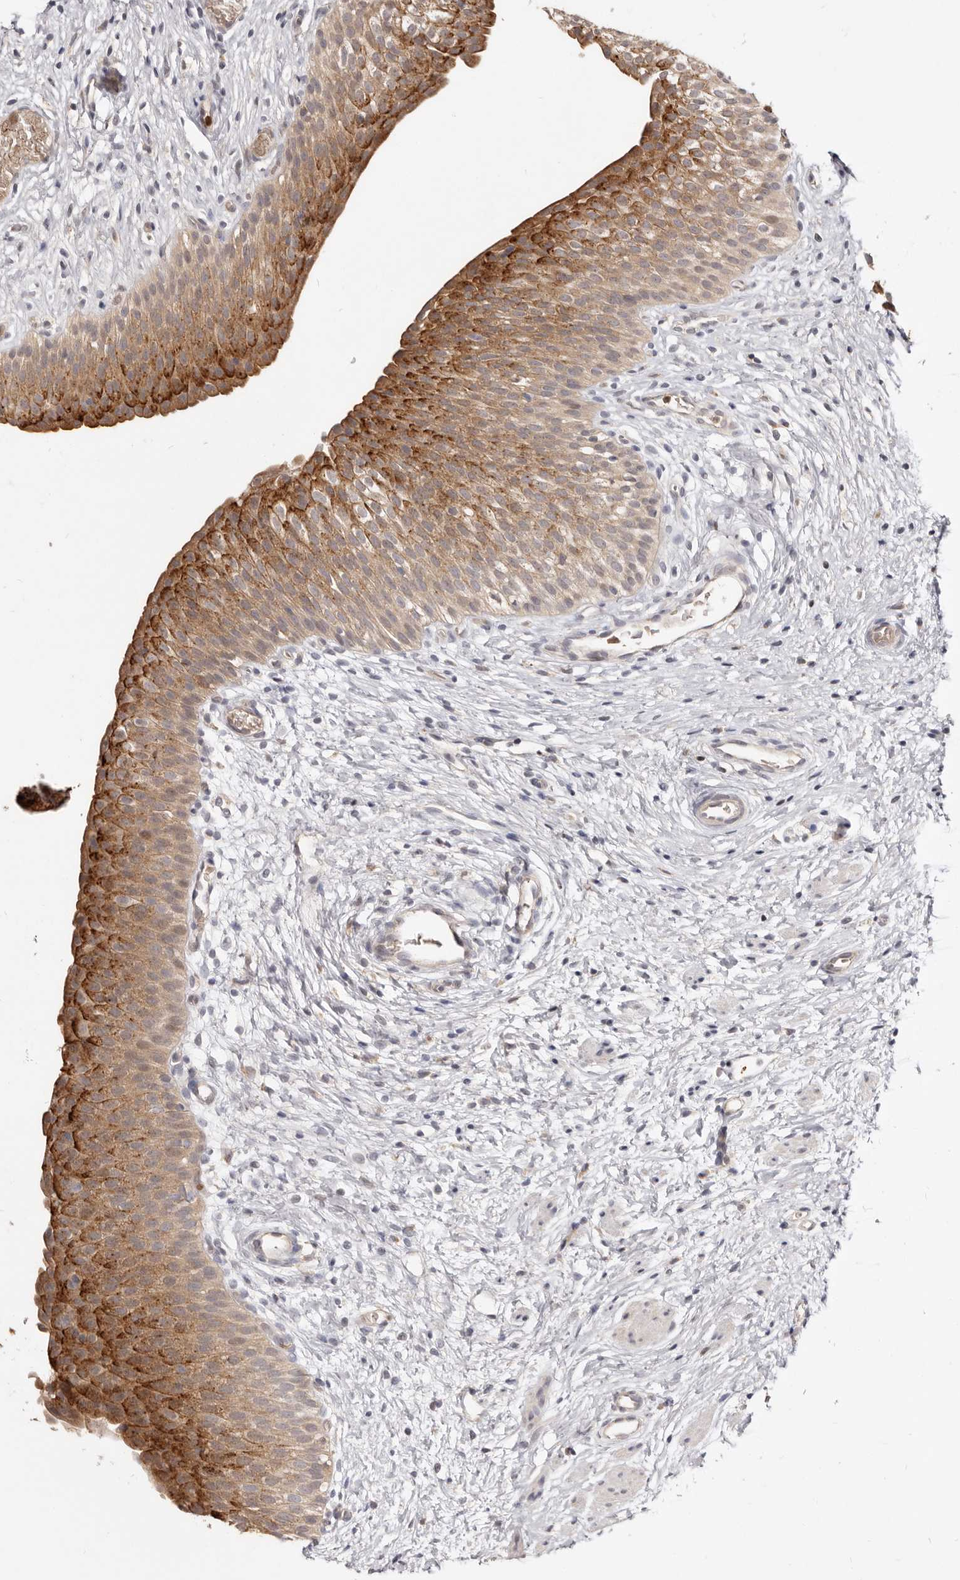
{"staining": {"intensity": "moderate", "quantity": ">75%", "location": "cytoplasmic/membranous"}, "tissue": "urinary bladder", "cell_type": "Urothelial cells", "image_type": "normal", "snomed": [{"axis": "morphology", "description": "Normal tissue, NOS"}, {"axis": "topography", "description": "Urinary bladder"}], "caption": "The histopathology image reveals a brown stain indicating the presence of a protein in the cytoplasmic/membranous of urothelial cells in urinary bladder. Immunohistochemistry stains the protein in brown and the nuclei are stained blue.", "gene": "TC2N", "patient": {"sex": "male", "age": 1}}